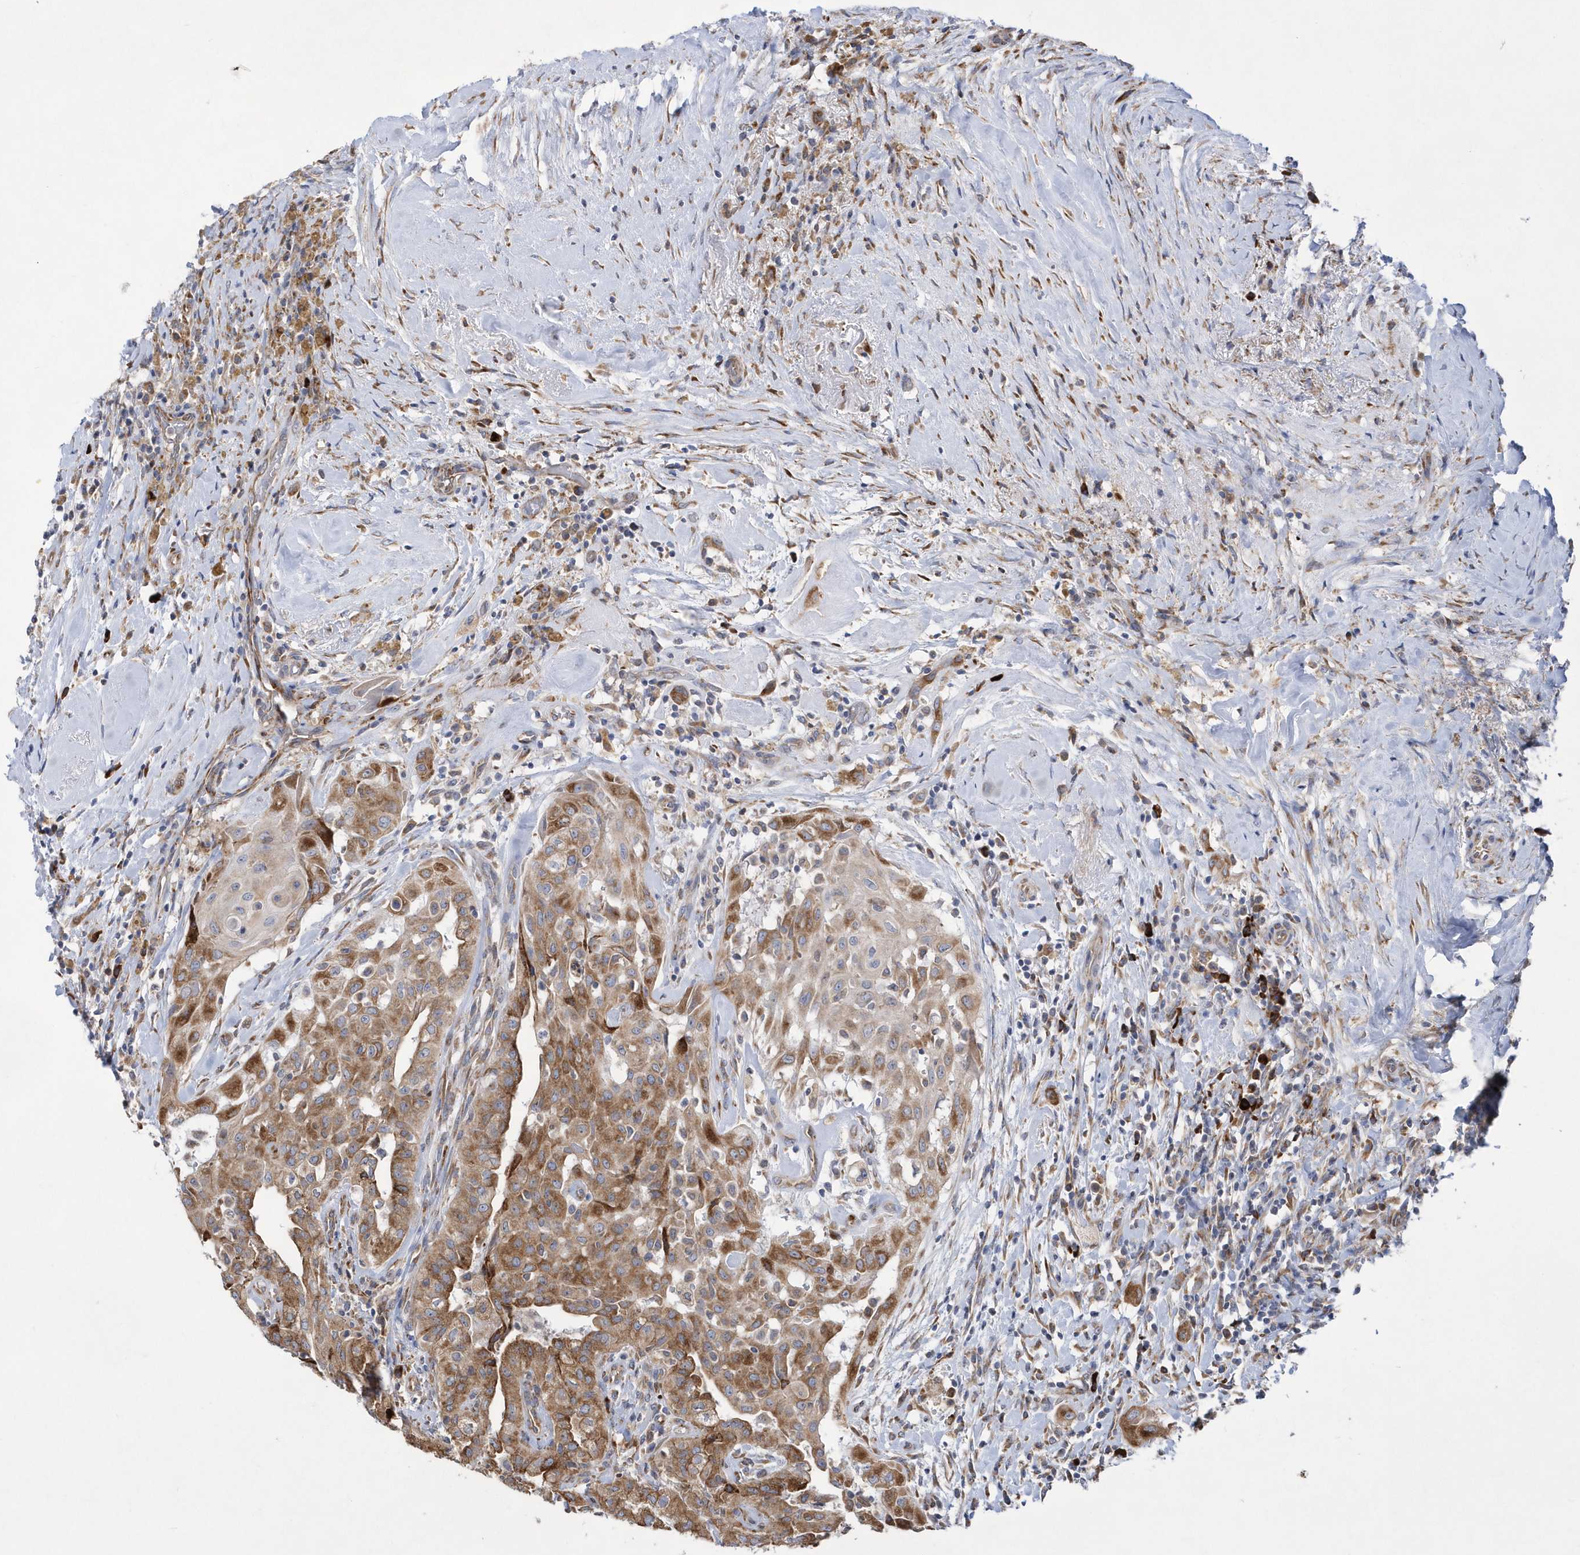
{"staining": {"intensity": "moderate", "quantity": ">75%", "location": "cytoplasmic/membranous"}, "tissue": "thyroid cancer", "cell_type": "Tumor cells", "image_type": "cancer", "snomed": [{"axis": "morphology", "description": "Papillary adenocarcinoma, NOS"}, {"axis": "topography", "description": "Thyroid gland"}], "caption": "A micrograph of thyroid cancer (papillary adenocarcinoma) stained for a protein reveals moderate cytoplasmic/membranous brown staining in tumor cells. The staining is performed using DAB (3,3'-diaminobenzidine) brown chromogen to label protein expression. The nuclei are counter-stained blue using hematoxylin.", "gene": "MED31", "patient": {"sex": "female", "age": 59}}